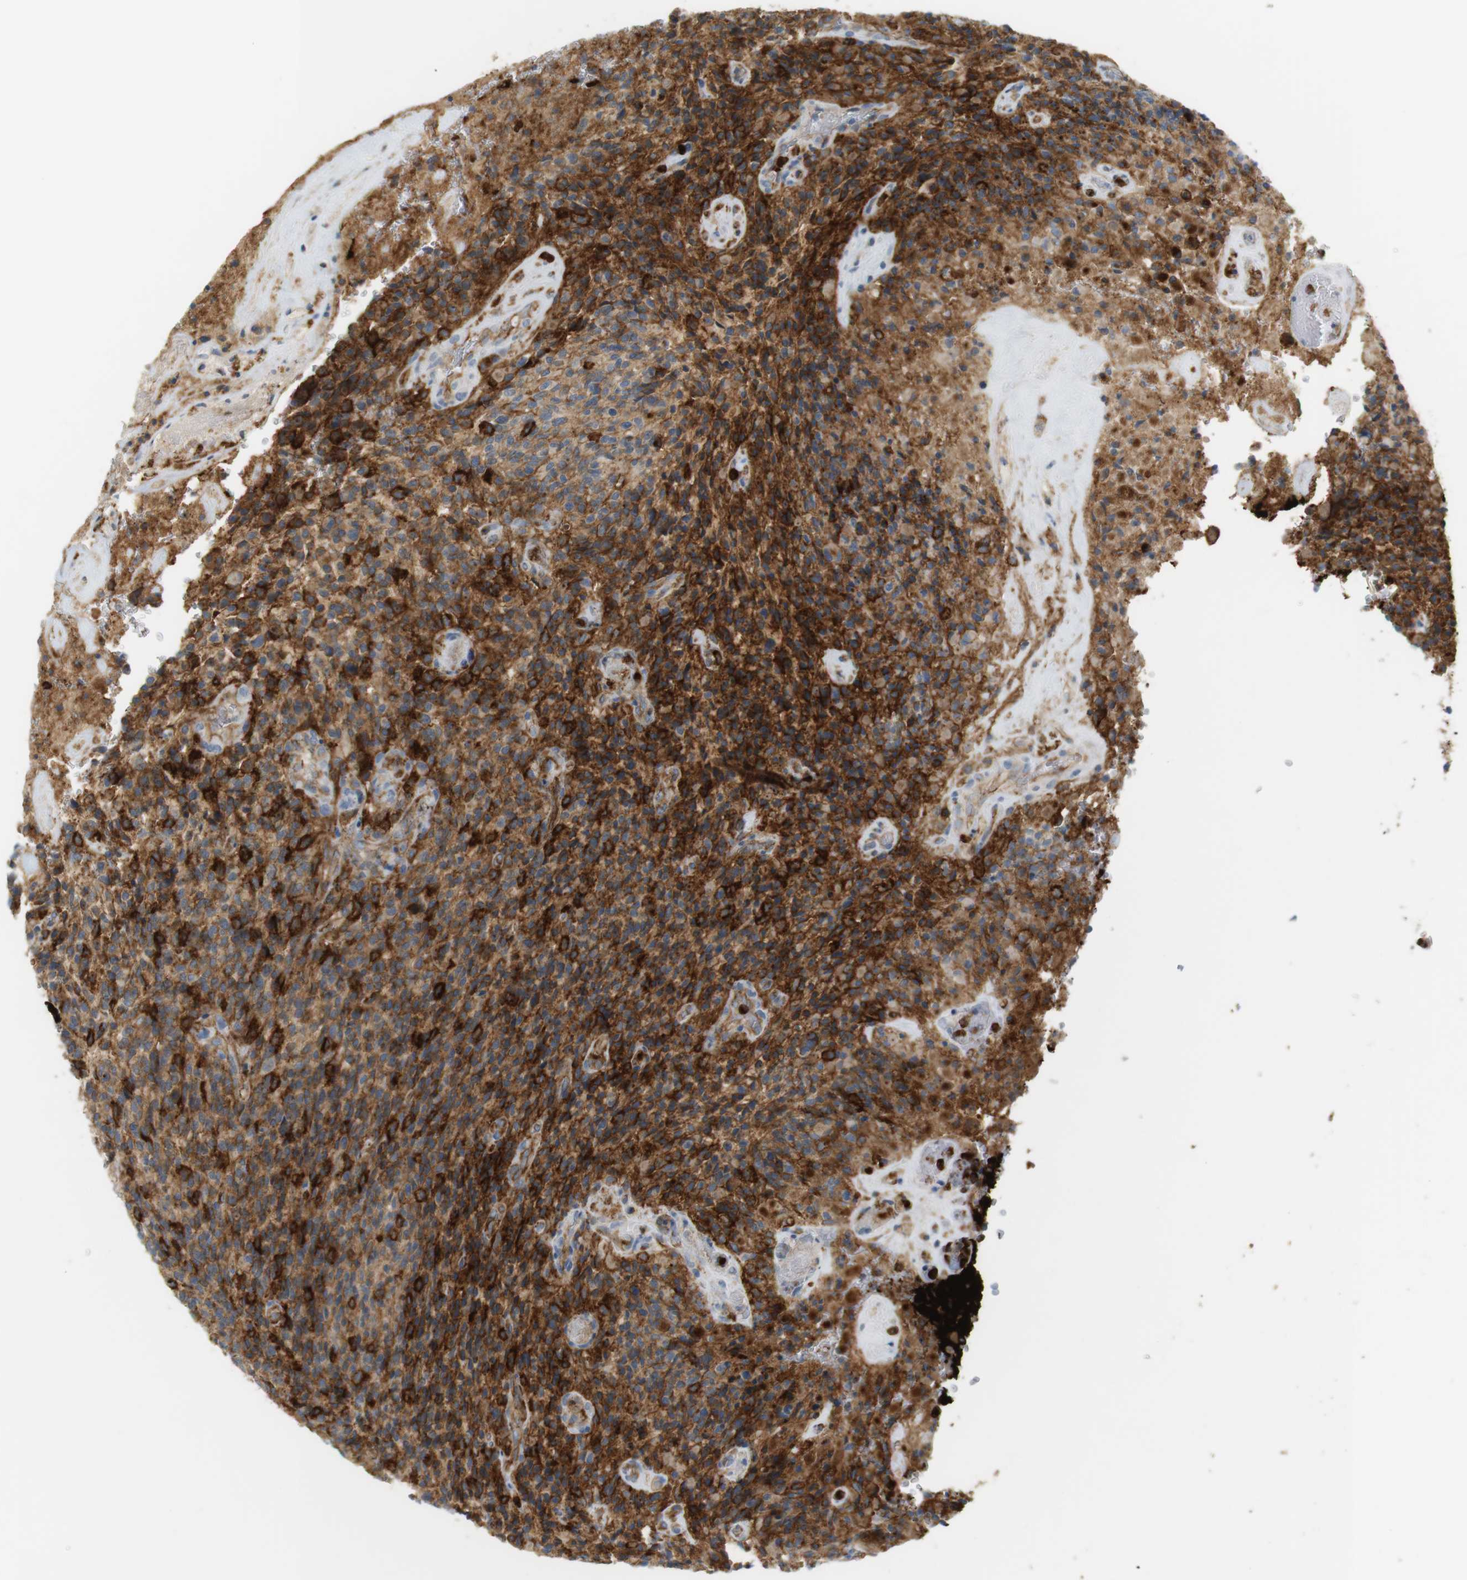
{"staining": {"intensity": "strong", "quantity": "25%-75%", "location": "cytoplasmic/membranous"}, "tissue": "glioma", "cell_type": "Tumor cells", "image_type": "cancer", "snomed": [{"axis": "morphology", "description": "Glioma, malignant, High grade"}, {"axis": "topography", "description": "Brain"}], "caption": "Protein expression analysis of high-grade glioma (malignant) exhibits strong cytoplasmic/membranous staining in about 25%-75% of tumor cells.", "gene": "SIRPA", "patient": {"sex": "male", "age": 71}}